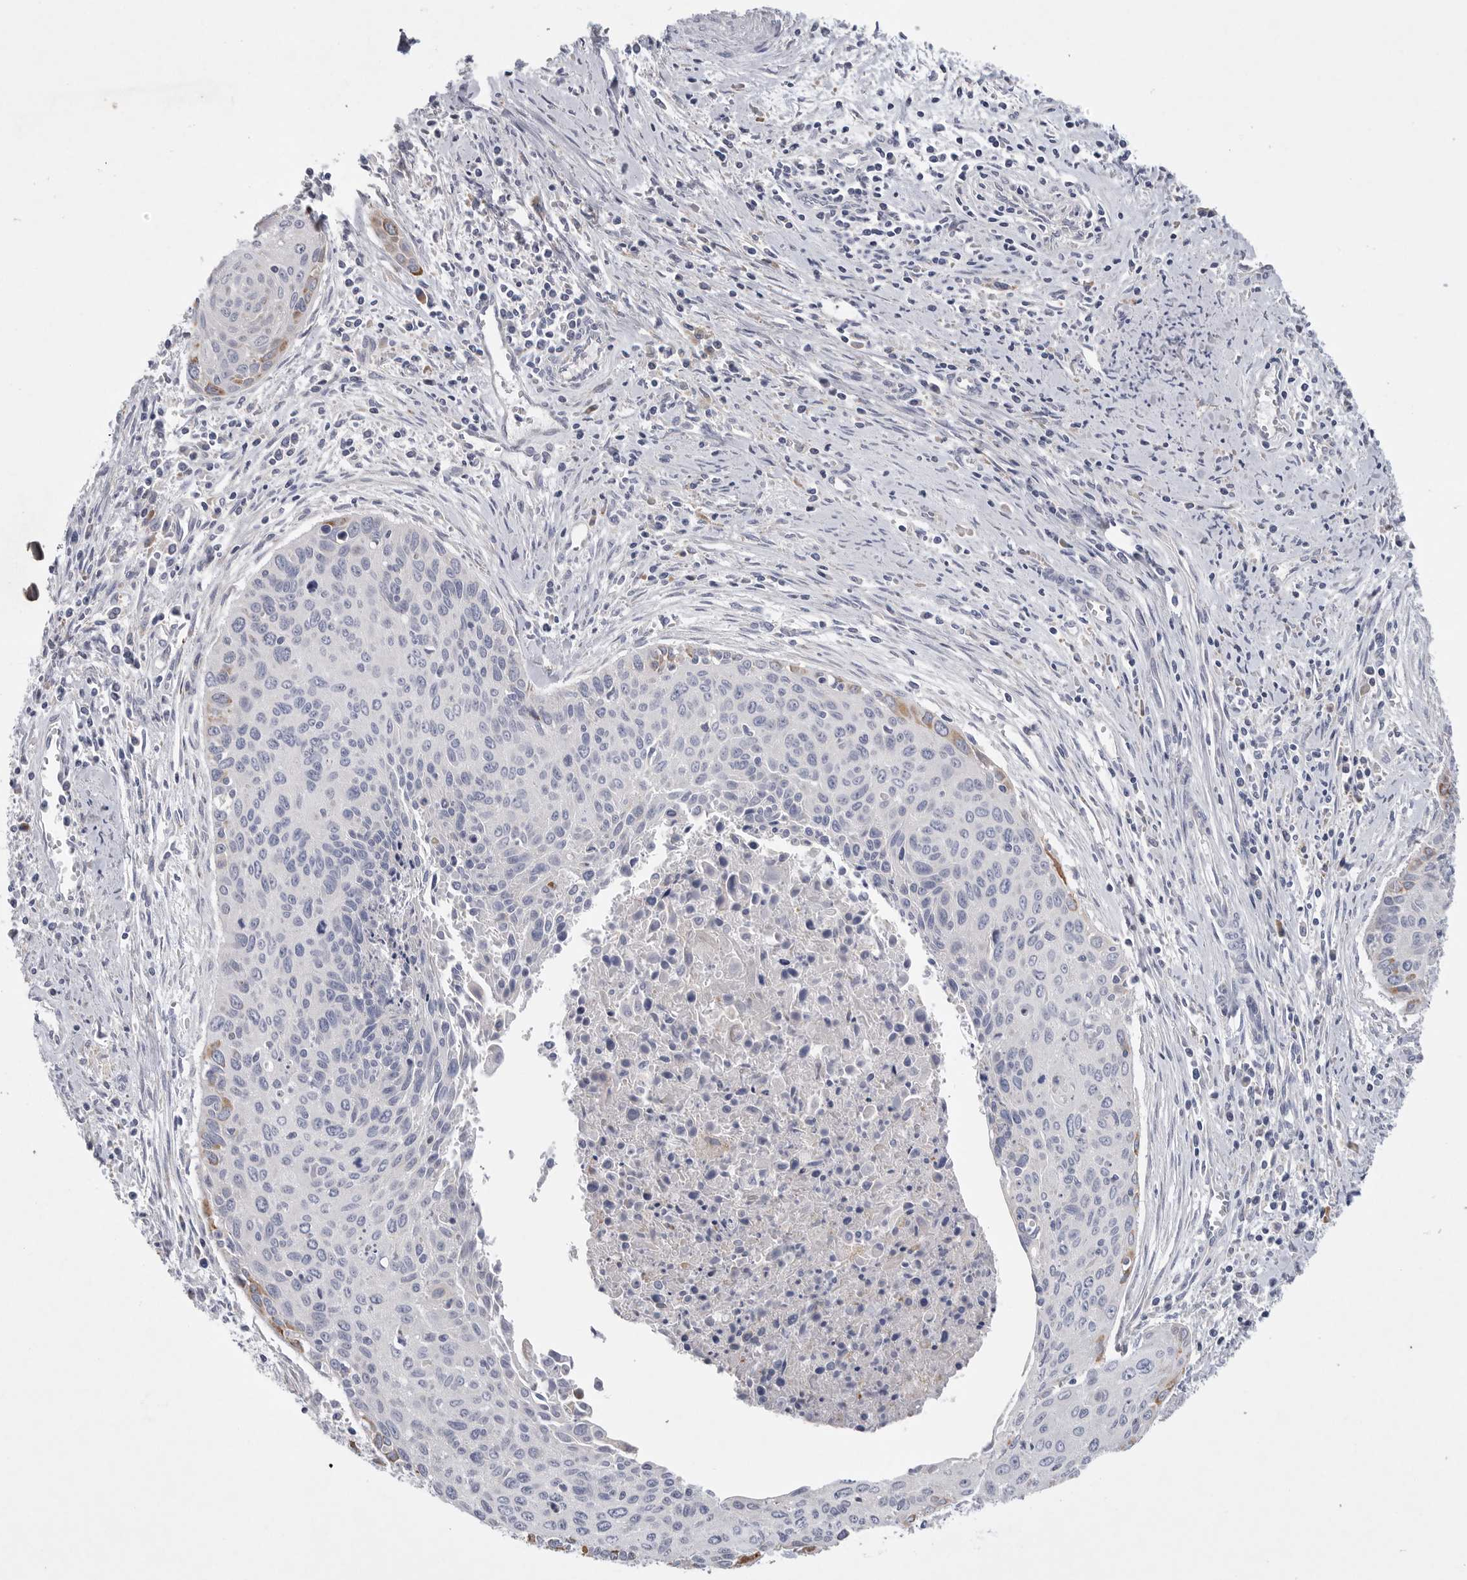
{"staining": {"intensity": "weak", "quantity": "<25%", "location": "cytoplasmic/membranous"}, "tissue": "cervical cancer", "cell_type": "Tumor cells", "image_type": "cancer", "snomed": [{"axis": "morphology", "description": "Squamous cell carcinoma, NOS"}, {"axis": "topography", "description": "Cervix"}], "caption": "Tumor cells are negative for protein expression in human squamous cell carcinoma (cervical). The staining is performed using DAB (3,3'-diaminobenzidine) brown chromogen with nuclei counter-stained in using hematoxylin.", "gene": "CAMK2B", "patient": {"sex": "female", "age": 55}}